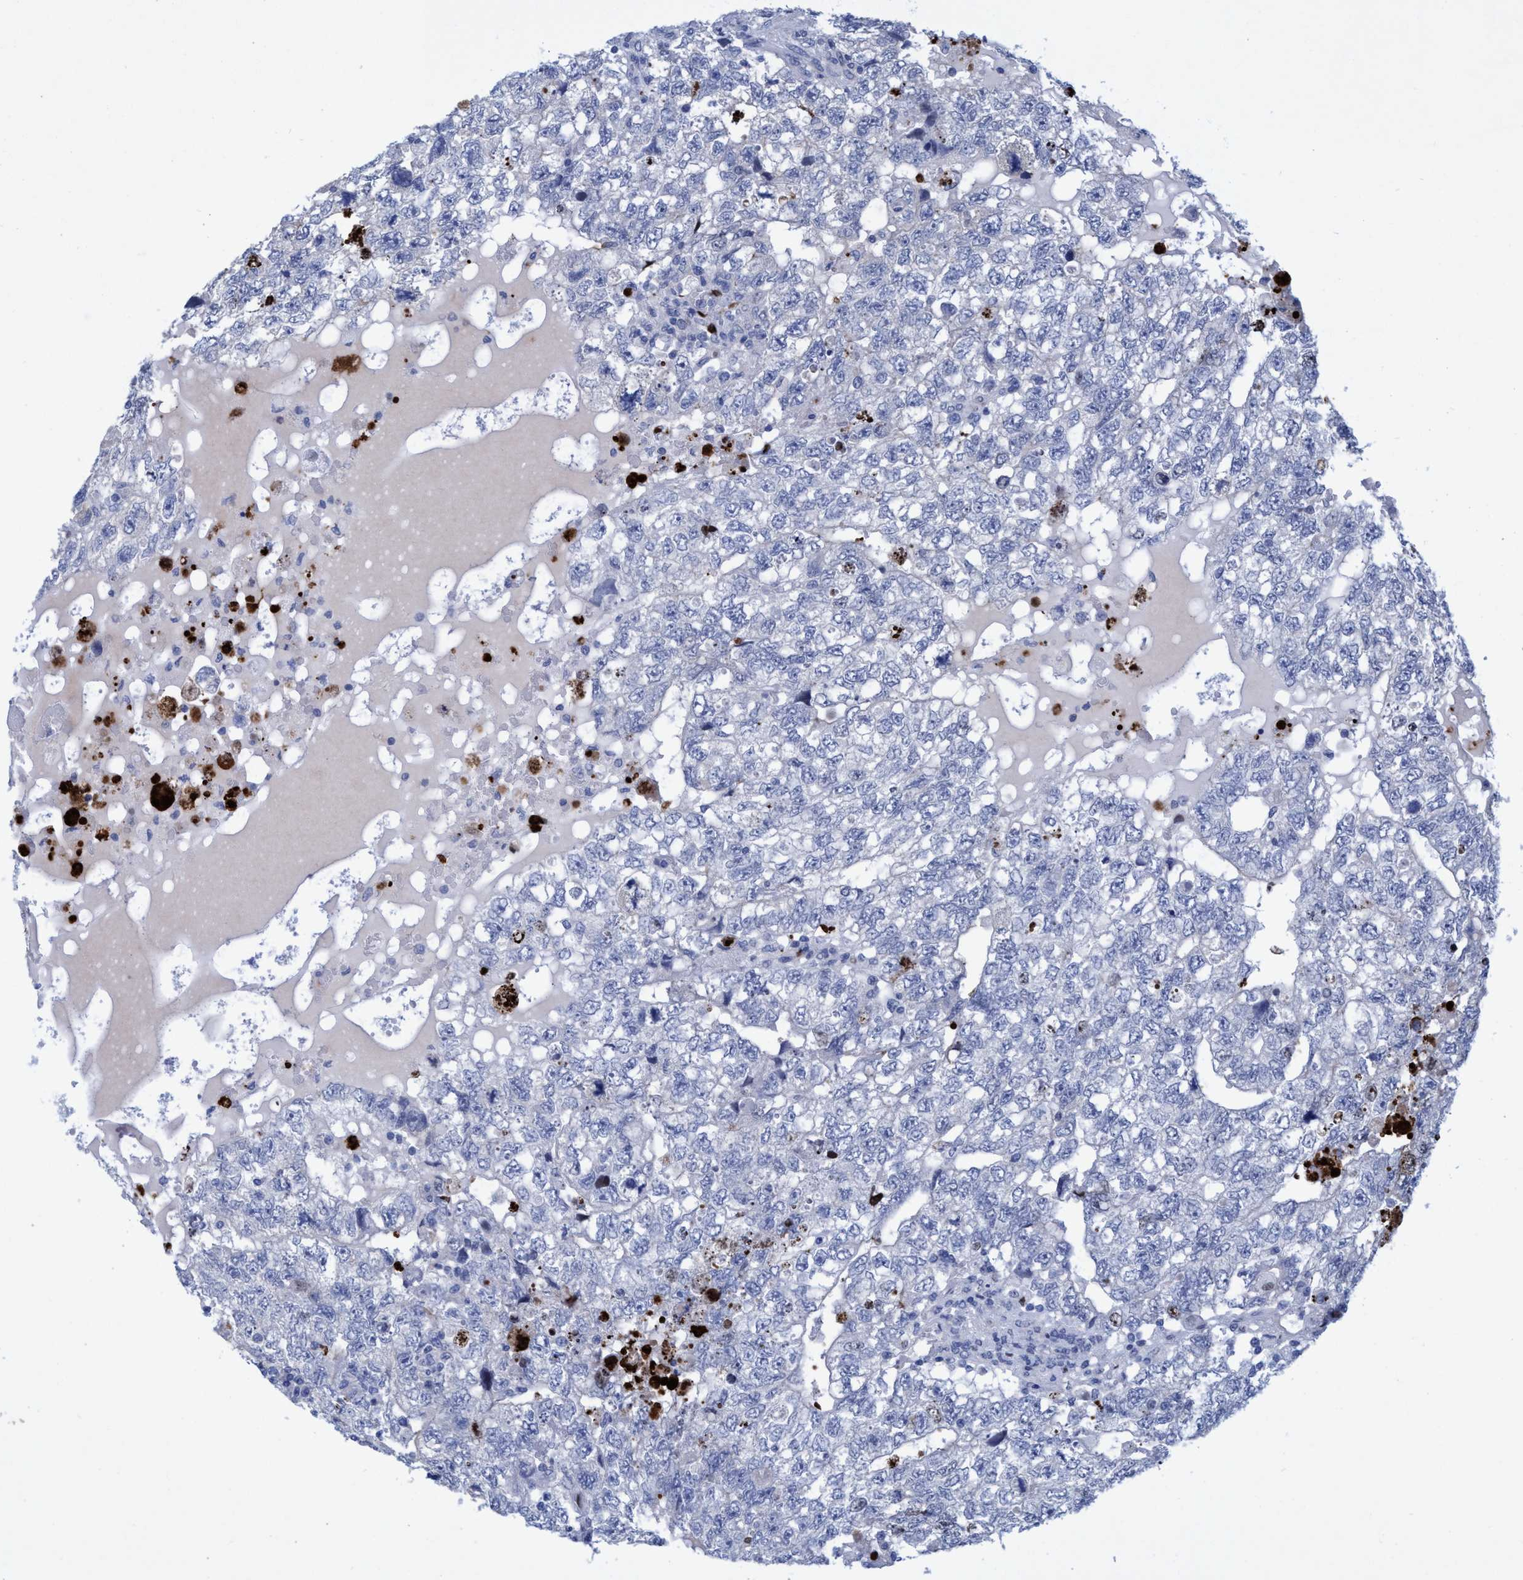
{"staining": {"intensity": "weak", "quantity": "<25%", "location": "nuclear"}, "tissue": "testis cancer", "cell_type": "Tumor cells", "image_type": "cancer", "snomed": [{"axis": "morphology", "description": "Carcinoma, Embryonal, NOS"}, {"axis": "topography", "description": "Testis"}], "caption": "Immunohistochemical staining of testis cancer displays no significant positivity in tumor cells.", "gene": "R3HCC1", "patient": {"sex": "male", "age": 36}}